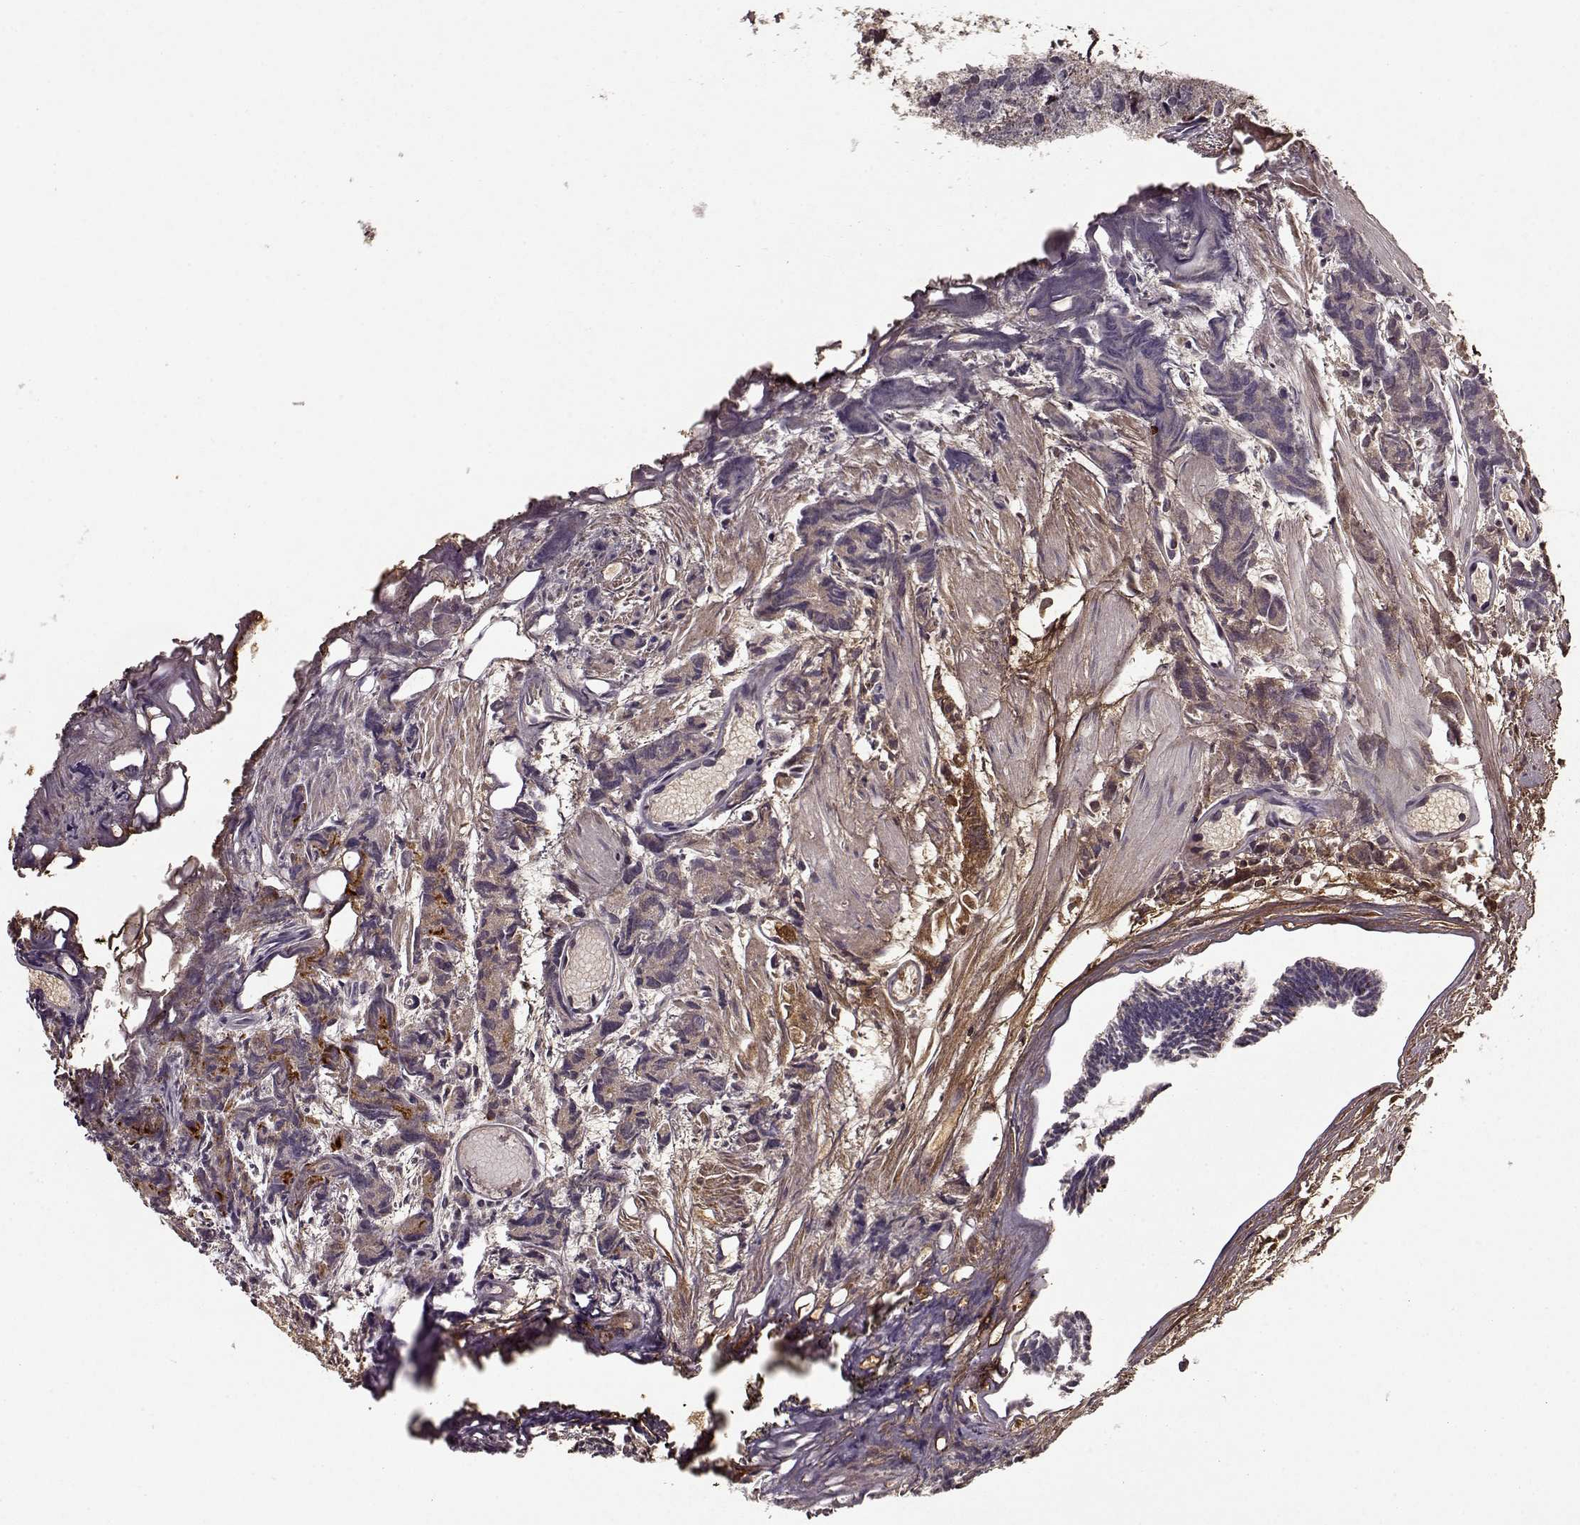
{"staining": {"intensity": "negative", "quantity": "none", "location": "none"}, "tissue": "prostate cancer", "cell_type": "Tumor cells", "image_type": "cancer", "snomed": [{"axis": "morphology", "description": "Adenocarcinoma, High grade"}, {"axis": "topography", "description": "Prostate"}], "caption": "This micrograph is of prostate adenocarcinoma (high-grade) stained with immunohistochemistry to label a protein in brown with the nuclei are counter-stained blue. There is no positivity in tumor cells.", "gene": "LUM", "patient": {"sex": "male", "age": 77}}